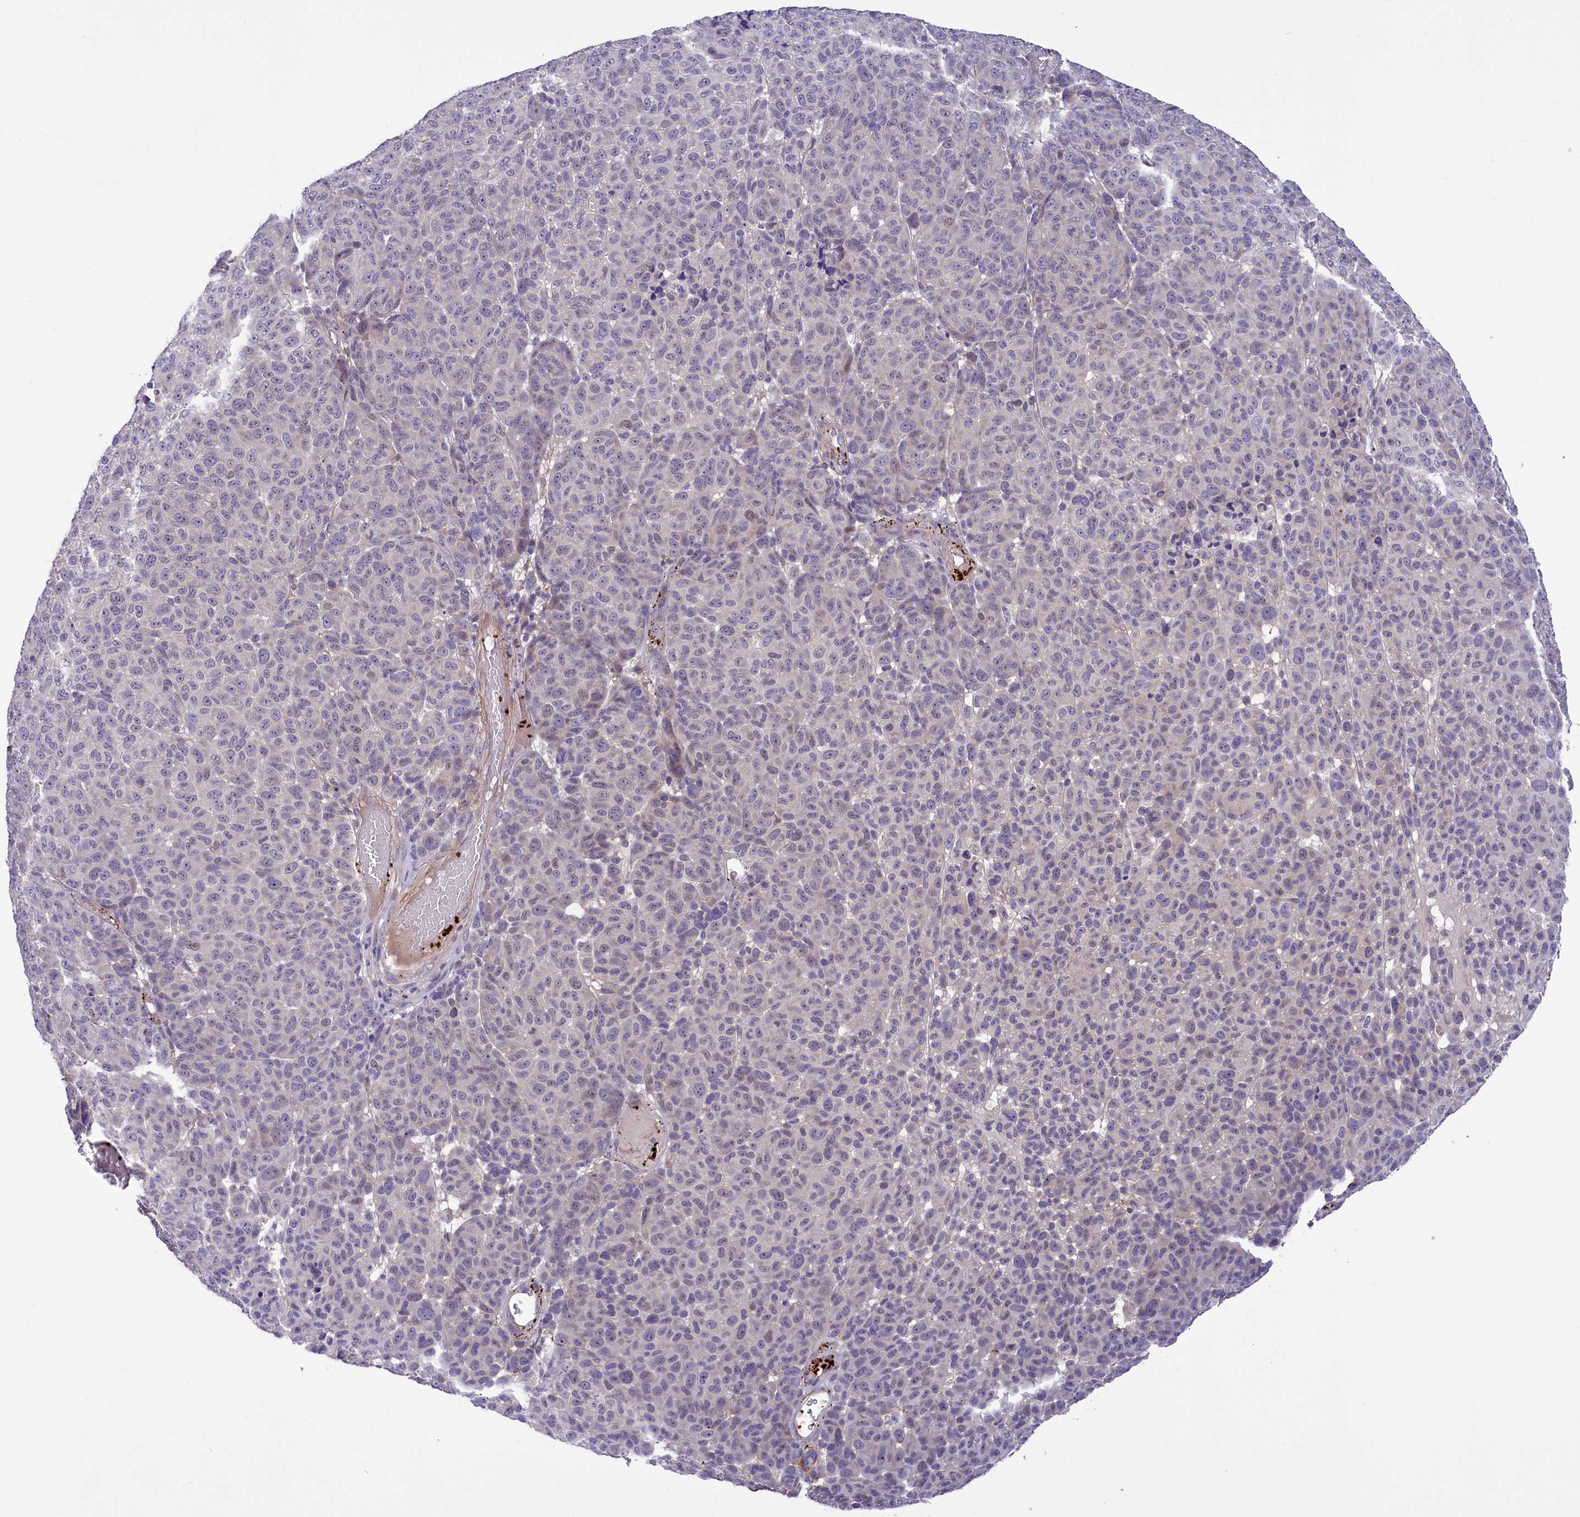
{"staining": {"intensity": "negative", "quantity": "none", "location": "none"}, "tissue": "melanoma", "cell_type": "Tumor cells", "image_type": "cancer", "snomed": [{"axis": "morphology", "description": "Malignant melanoma, NOS"}, {"axis": "topography", "description": "Skin"}], "caption": "Immunohistochemistry (IHC) of human malignant melanoma exhibits no staining in tumor cells.", "gene": "HEATR3", "patient": {"sex": "male", "age": 49}}